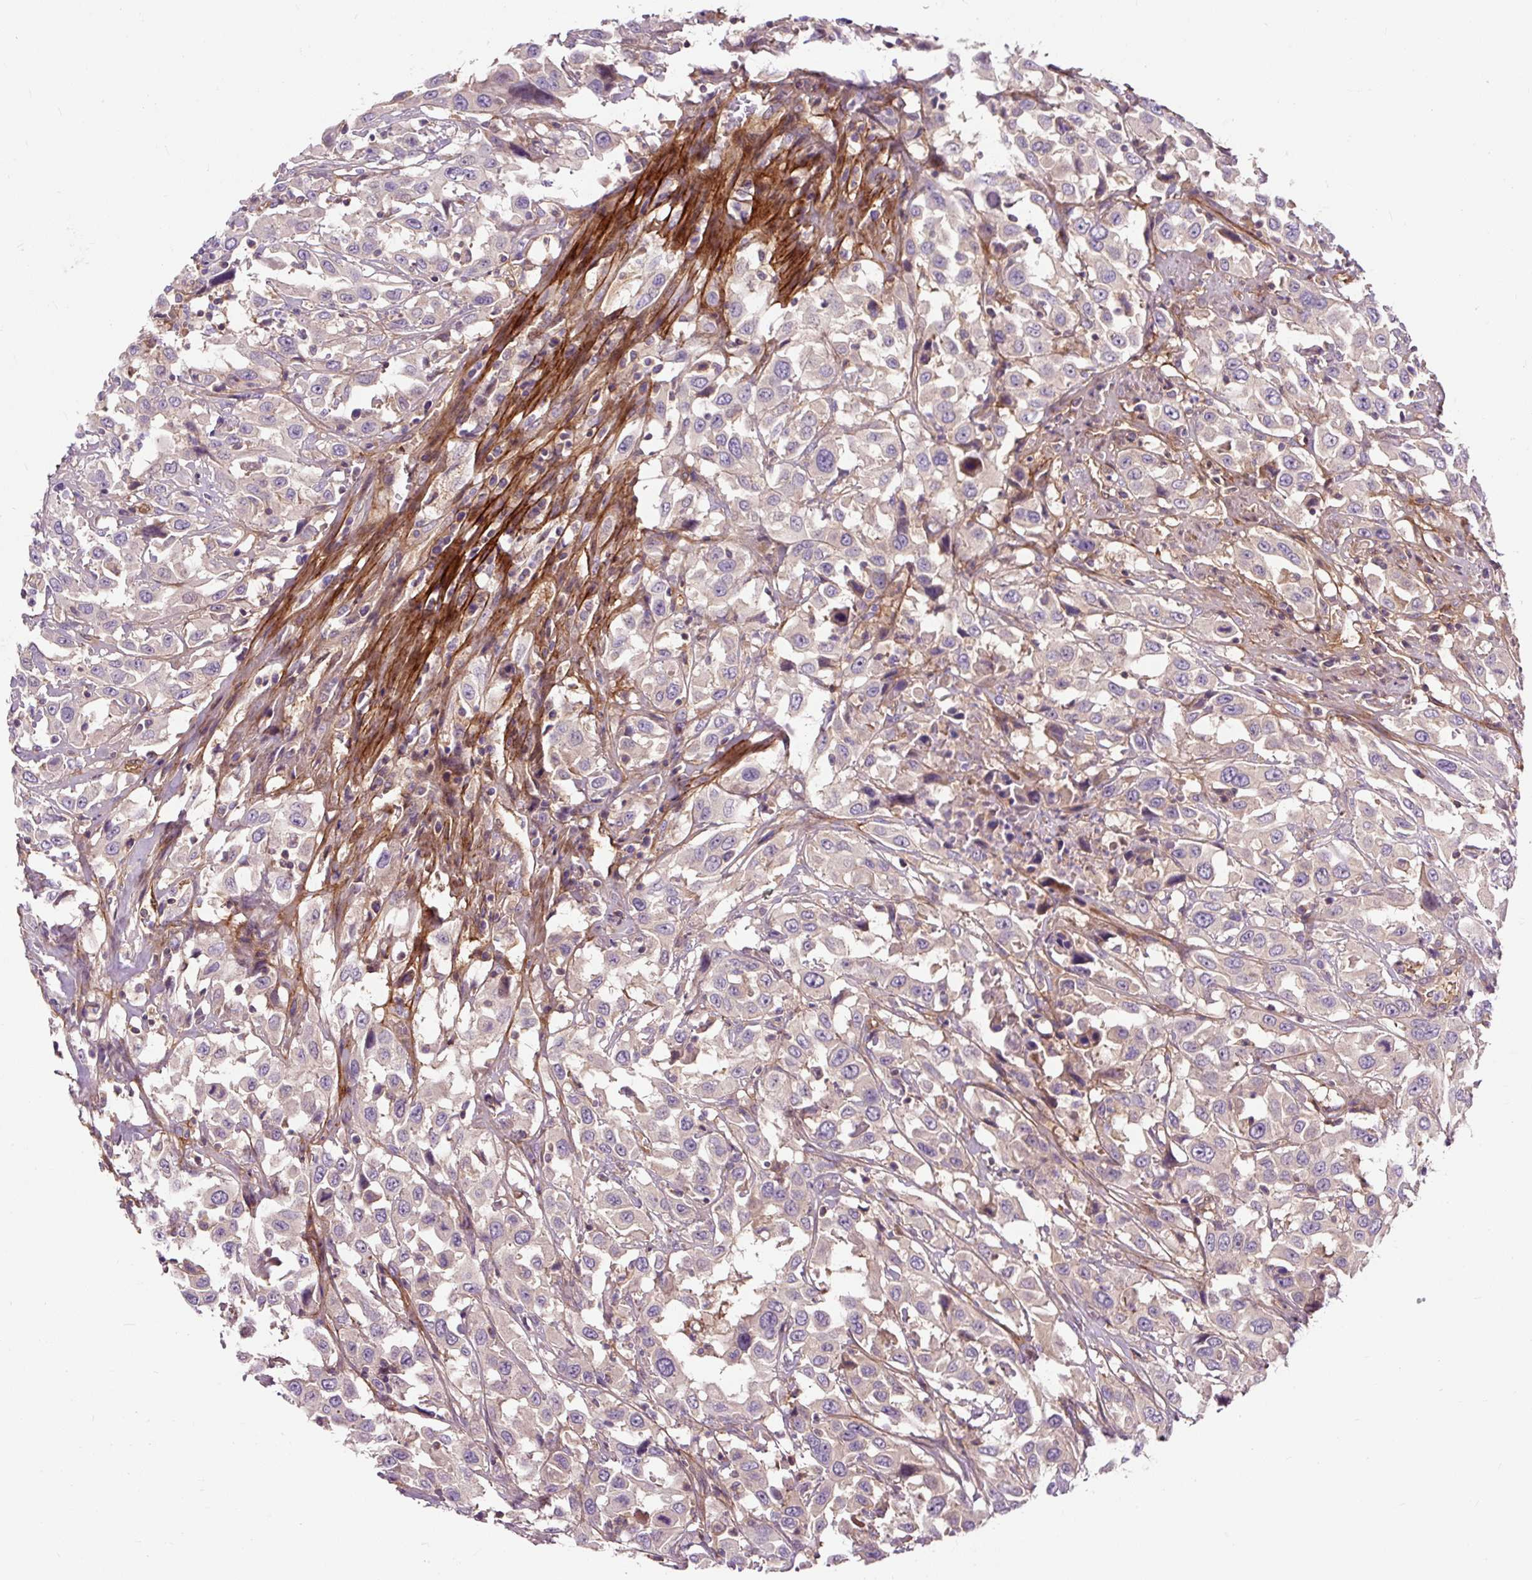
{"staining": {"intensity": "negative", "quantity": "none", "location": "none"}, "tissue": "urothelial cancer", "cell_type": "Tumor cells", "image_type": "cancer", "snomed": [{"axis": "morphology", "description": "Urothelial carcinoma, High grade"}, {"axis": "topography", "description": "Urinary bladder"}], "caption": "A micrograph of urothelial carcinoma (high-grade) stained for a protein reveals no brown staining in tumor cells.", "gene": "PCDHGB3", "patient": {"sex": "male", "age": 61}}